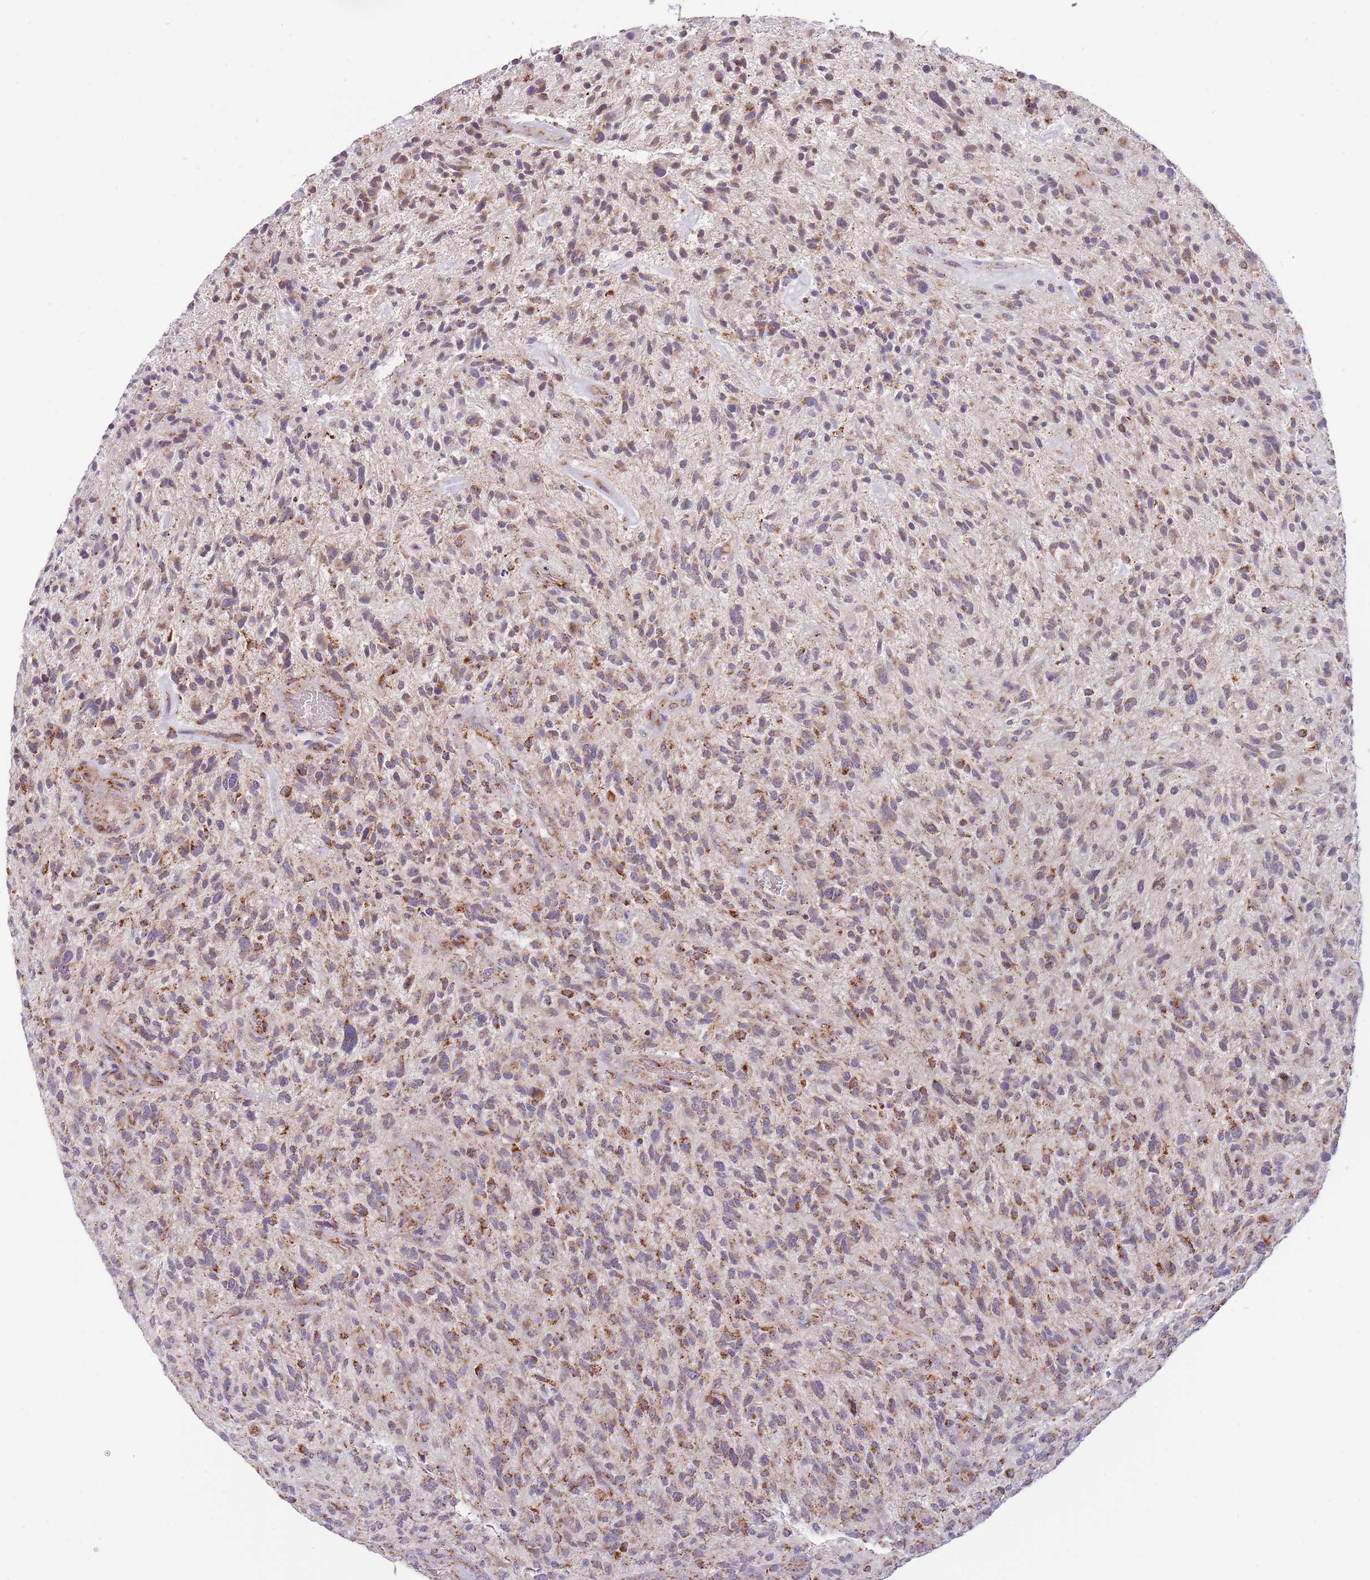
{"staining": {"intensity": "moderate", "quantity": "25%-75%", "location": "cytoplasmic/membranous"}, "tissue": "glioma", "cell_type": "Tumor cells", "image_type": "cancer", "snomed": [{"axis": "morphology", "description": "Glioma, malignant, High grade"}, {"axis": "topography", "description": "Brain"}], "caption": "Immunohistochemistry of human malignant glioma (high-grade) displays medium levels of moderate cytoplasmic/membranous staining in about 25%-75% of tumor cells. Nuclei are stained in blue.", "gene": "LHX6", "patient": {"sex": "male", "age": 47}}